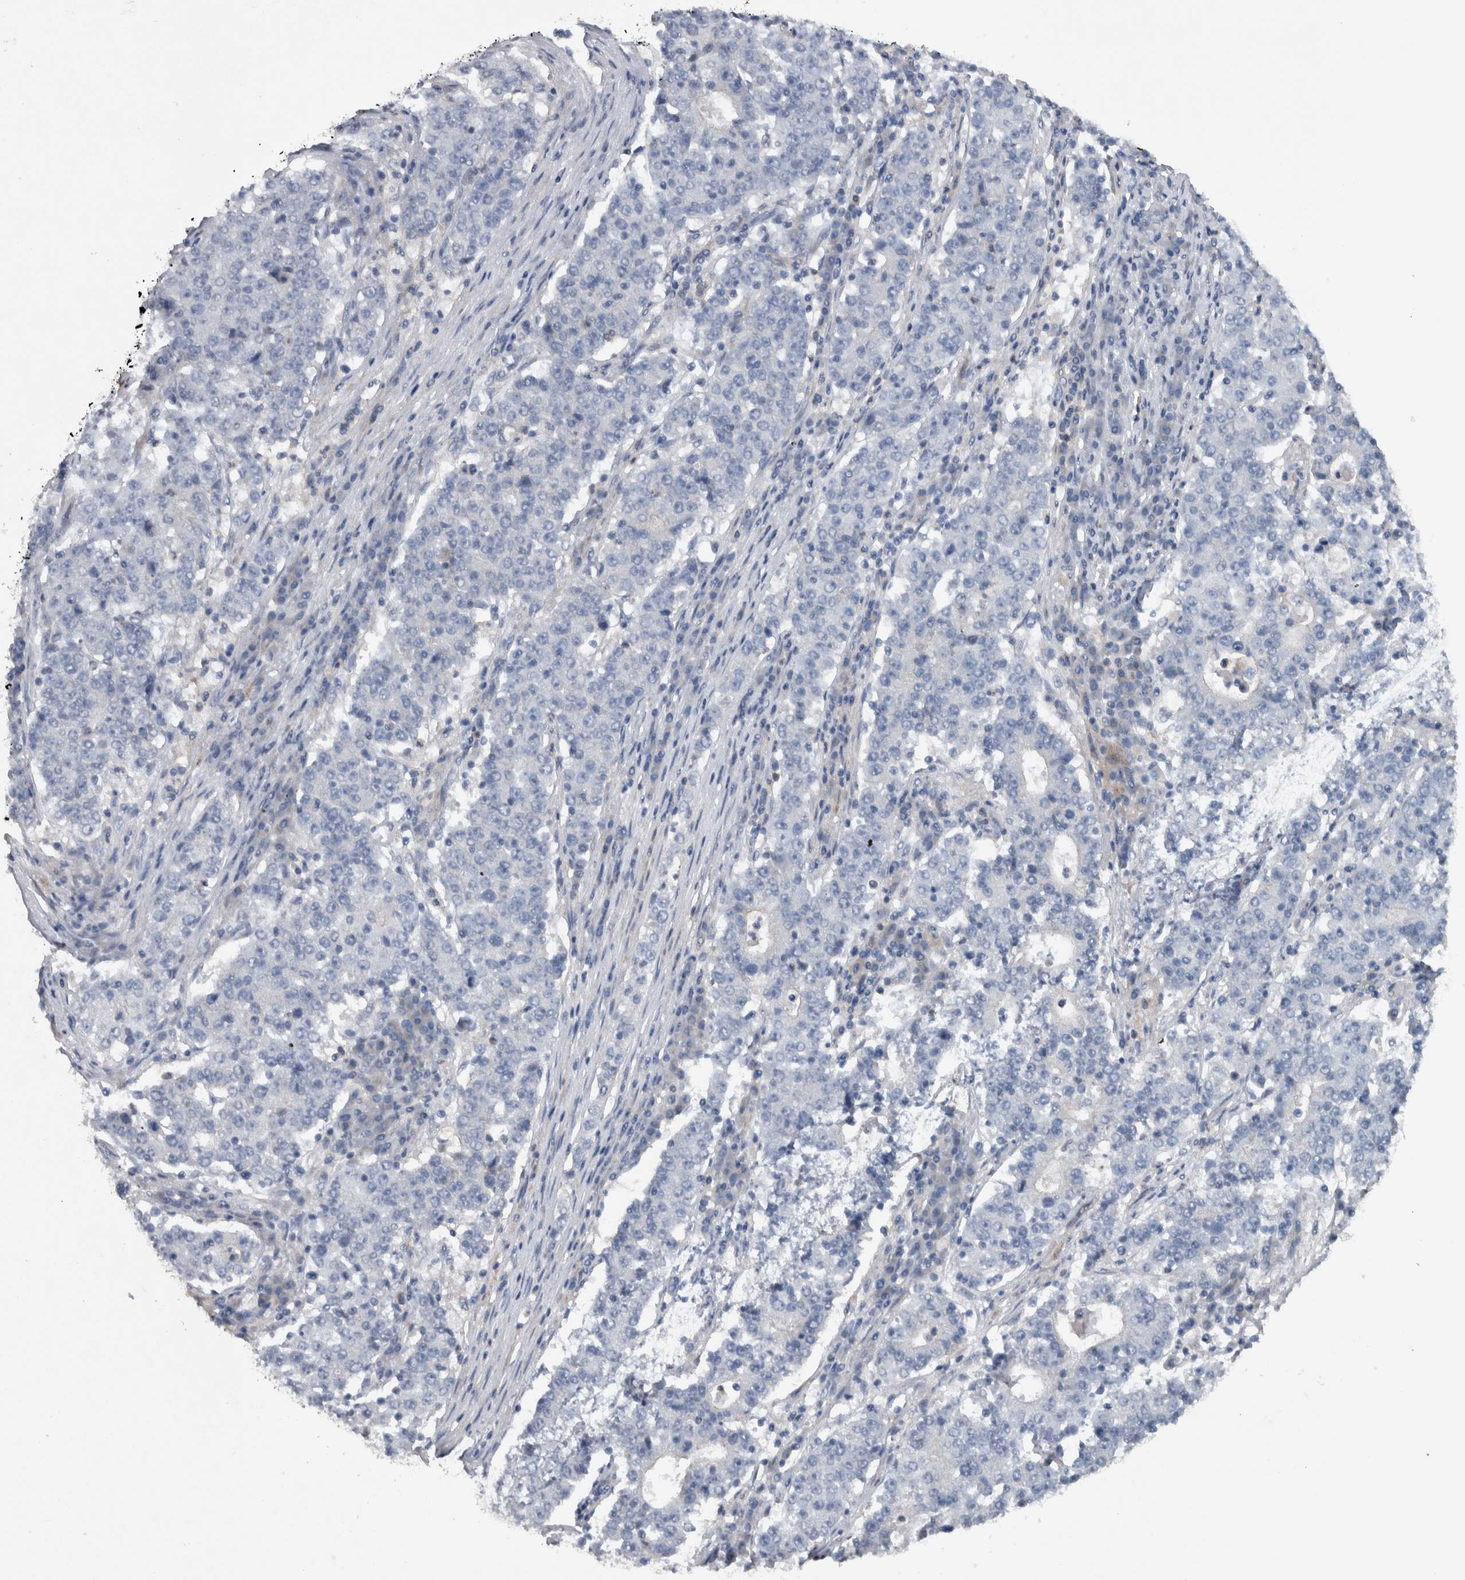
{"staining": {"intensity": "negative", "quantity": "none", "location": "none"}, "tissue": "stomach cancer", "cell_type": "Tumor cells", "image_type": "cancer", "snomed": [{"axis": "morphology", "description": "Adenocarcinoma, NOS"}, {"axis": "topography", "description": "Stomach"}], "caption": "This is a histopathology image of immunohistochemistry (IHC) staining of stomach adenocarcinoma, which shows no staining in tumor cells.", "gene": "NT5C2", "patient": {"sex": "male", "age": 59}}